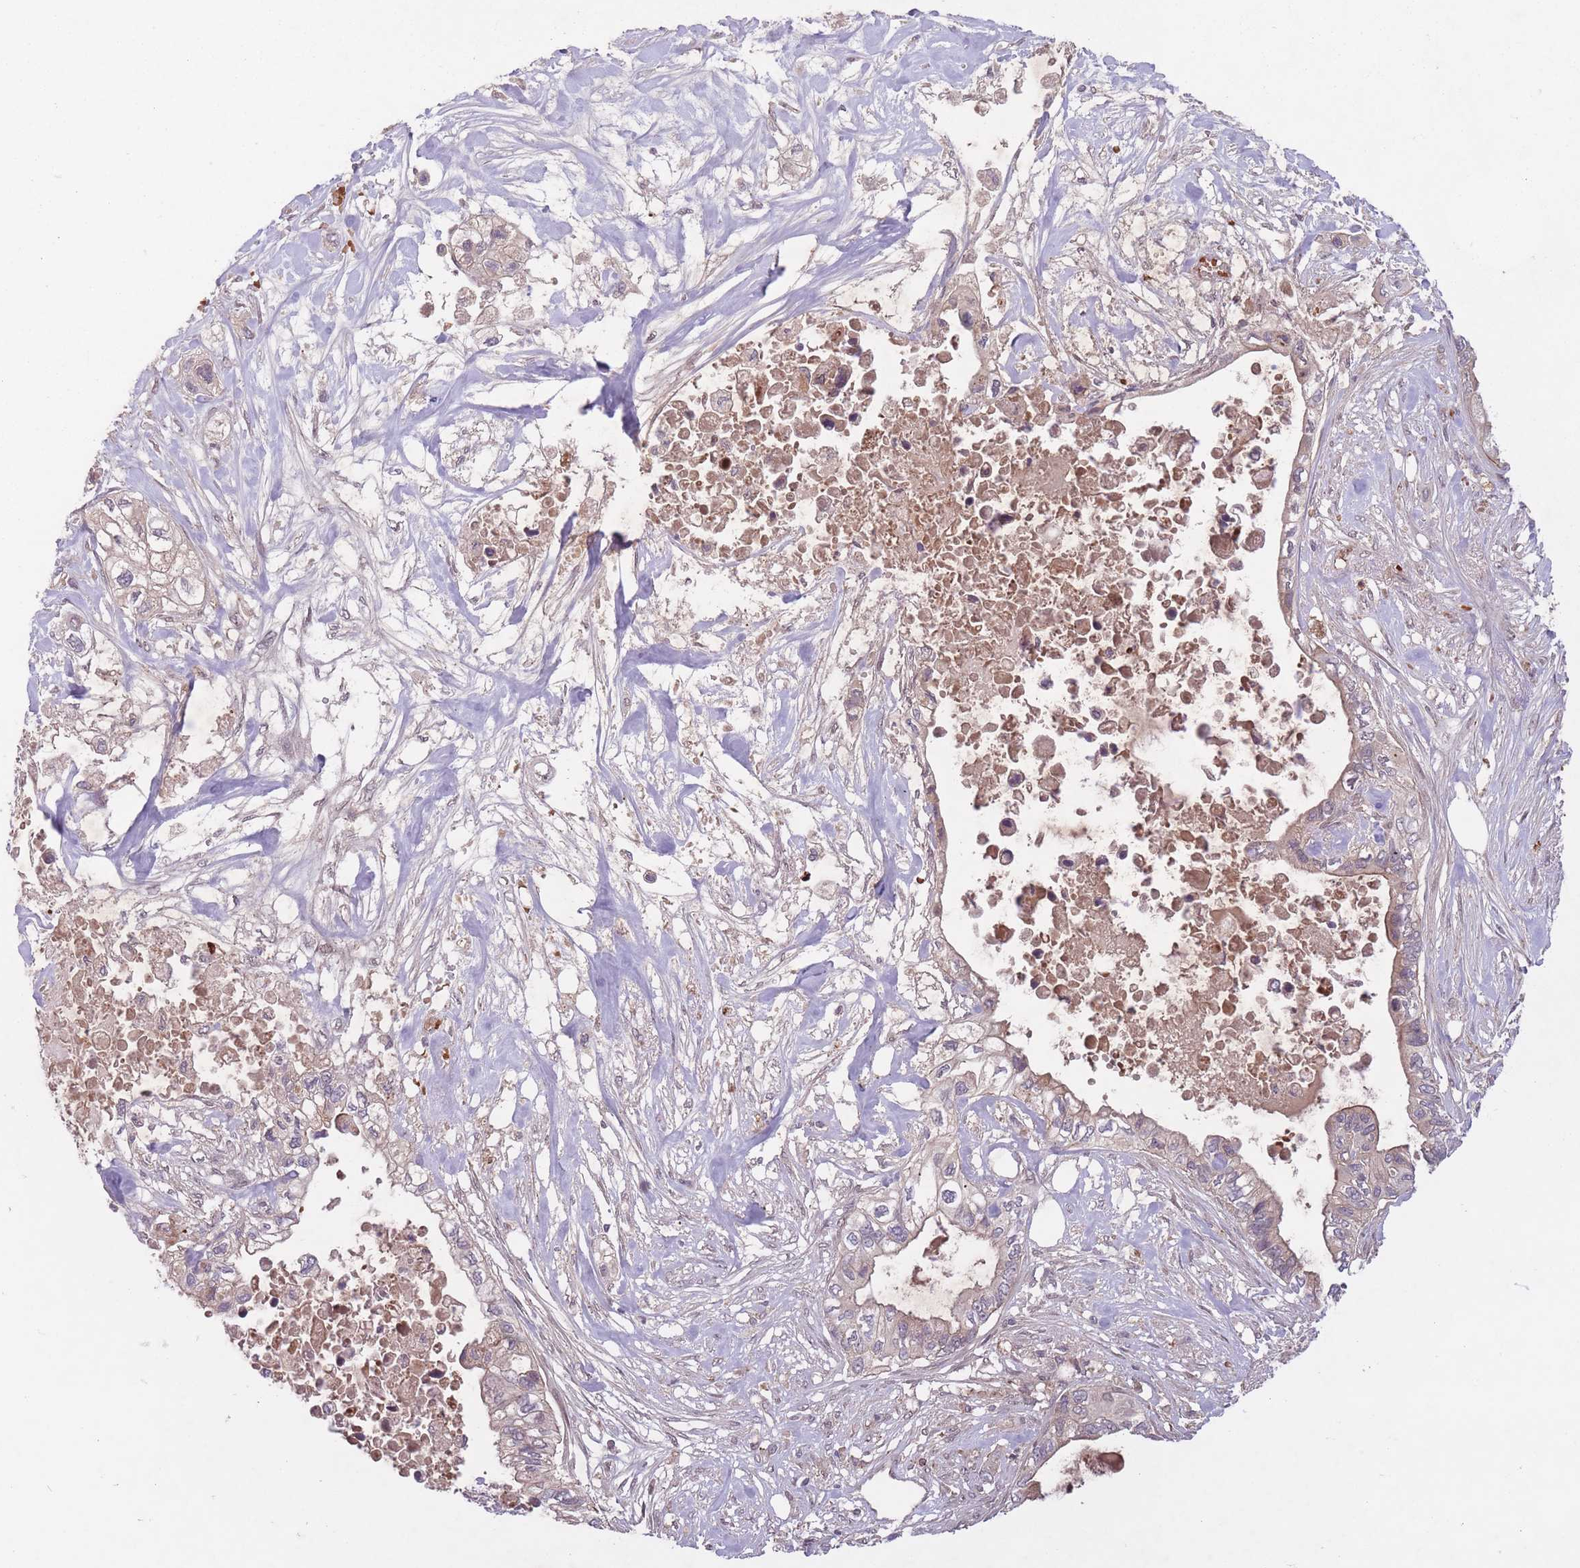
{"staining": {"intensity": "weak", "quantity": "25%-75%", "location": "cytoplasmic/membranous"}, "tissue": "pancreatic cancer", "cell_type": "Tumor cells", "image_type": "cancer", "snomed": [{"axis": "morphology", "description": "Adenocarcinoma, NOS"}, {"axis": "topography", "description": "Pancreas"}], "caption": "High-power microscopy captured an IHC photomicrograph of pancreatic cancer (adenocarcinoma), revealing weak cytoplasmic/membranous positivity in approximately 25%-75% of tumor cells. The protein of interest is stained brown, and the nuclei are stained in blue (DAB IHC with brightfield microscopy, high magnification).", "gene": "SECTM1", "patient": {"sex": "female", "age": 63}}